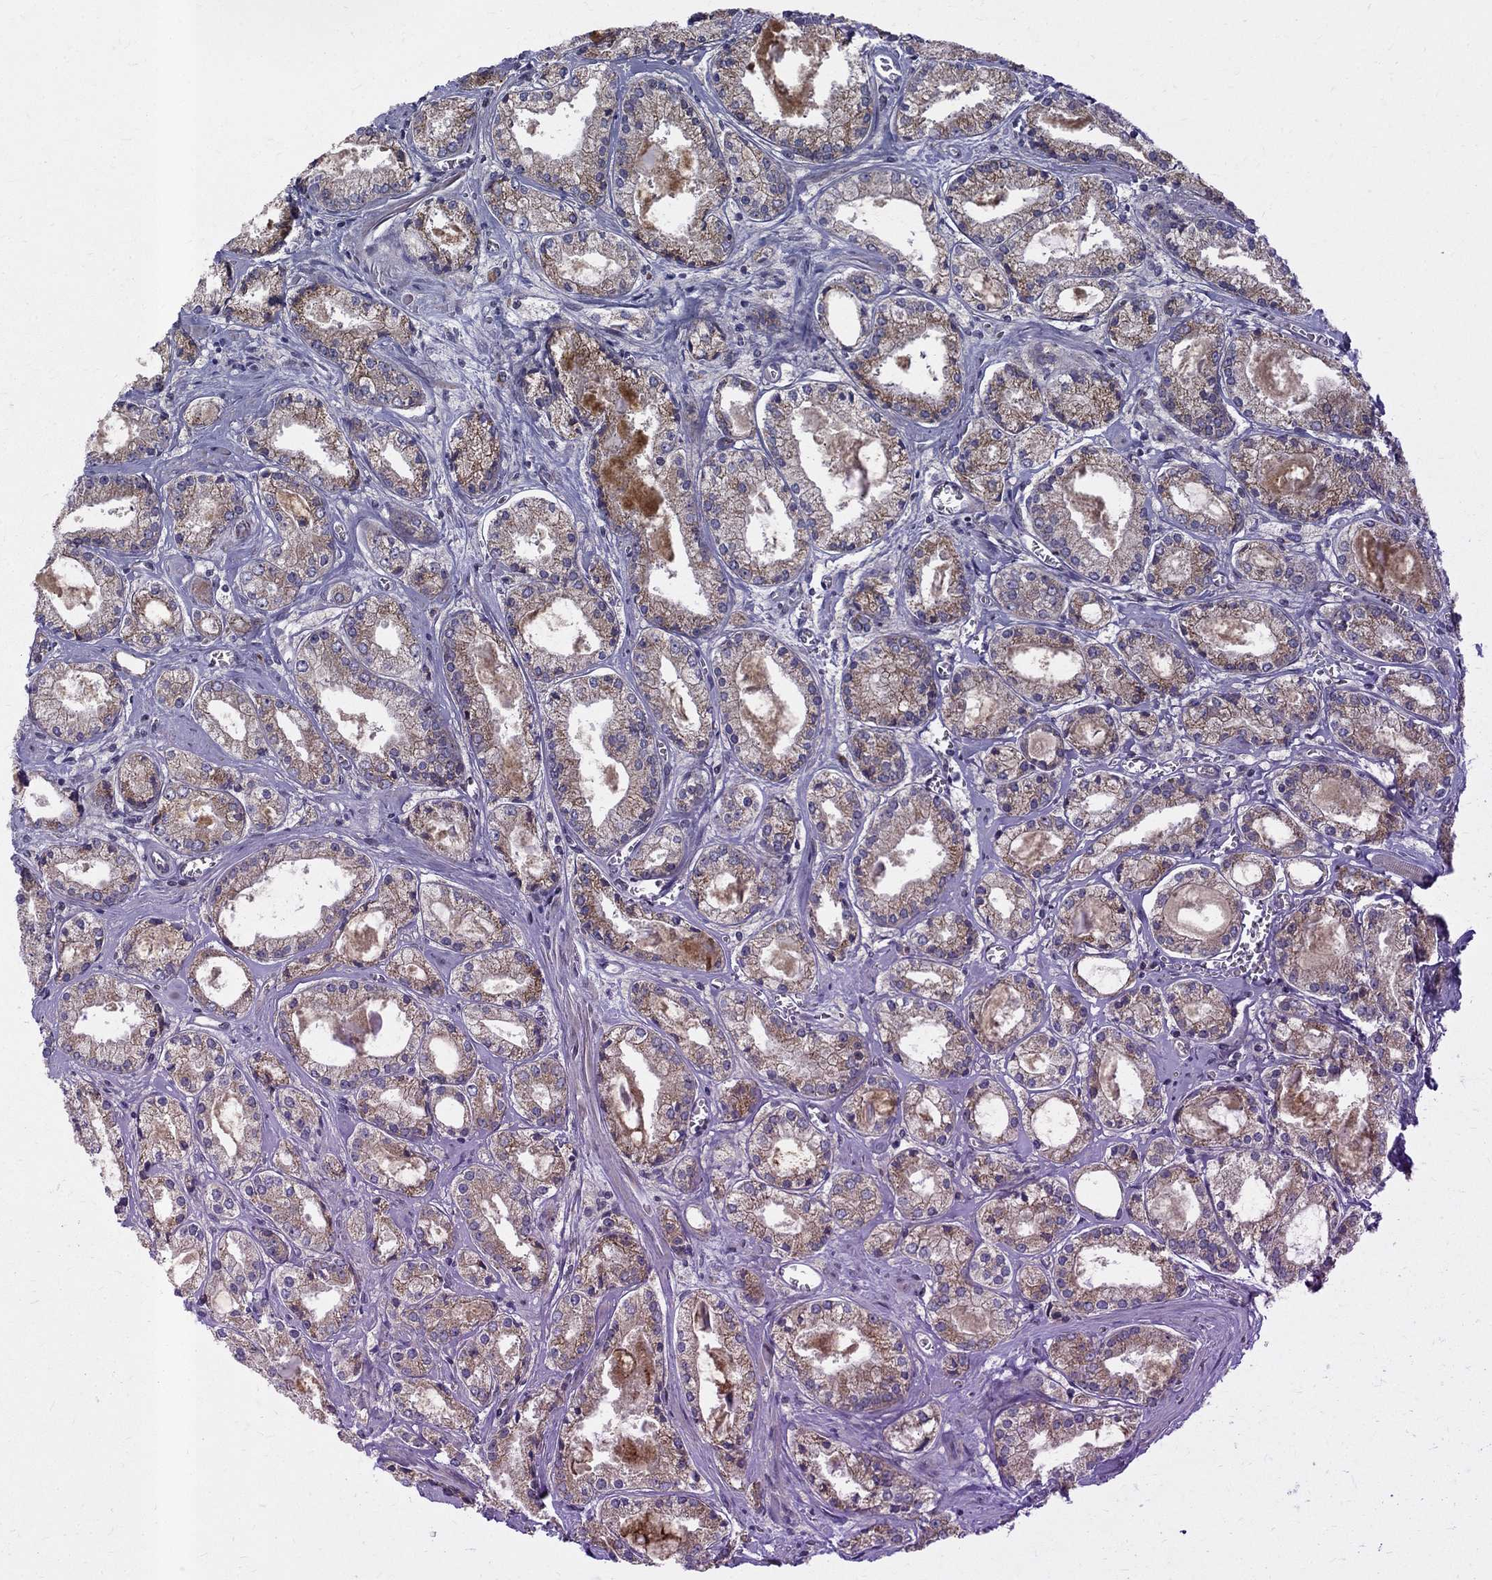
{"staining": {"intensity": "moderate", "quantity": "25%-75%", "location": "cytoplasmic/membranous"}, "tissue": "prostate cancer", "cell_type": "Tumor cells", "image_type": "cancer", "snomed": [{"axis": "morphology", "description": "Adenocarcinoma, NOS"}, {"axis": "topography", "description": "Prostate"}], "caption": "The photomicrograph displays immunohistochemical staining of prostate adenocarcinoma. There is moderate cytoplasmic/membranous staining is identified in approximately 25%-75% of tumor cells.", "gene": "WDR19", "patient": {"sex": "male", "age": 72}}